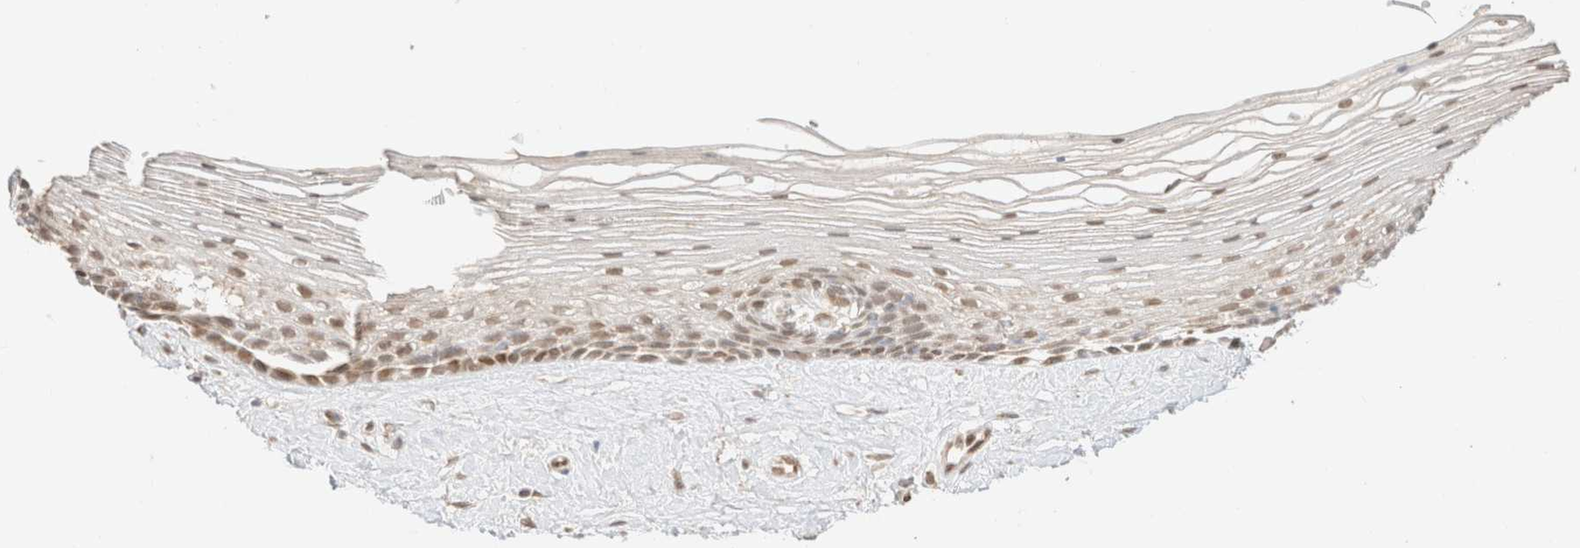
{"staining": {"intensity": "weak", "quantity": "<25%", "location": "cytoplasmic/membranous"}, "tissue": "vagina", "cell_type": "Squamous epithelial cells", "image_type": "normal", "snomed": [{"axis": "morphology", "description": "Normal tissue, NOS"}, {"axis": "topography", "description": "Vagina"}], "caption": "Histopathology image shows no significant protein expression in squamous epithelial cells of unremarkable vagina.", "gene": "TACO1", "patient": {"sex": "female", "age": 46}}